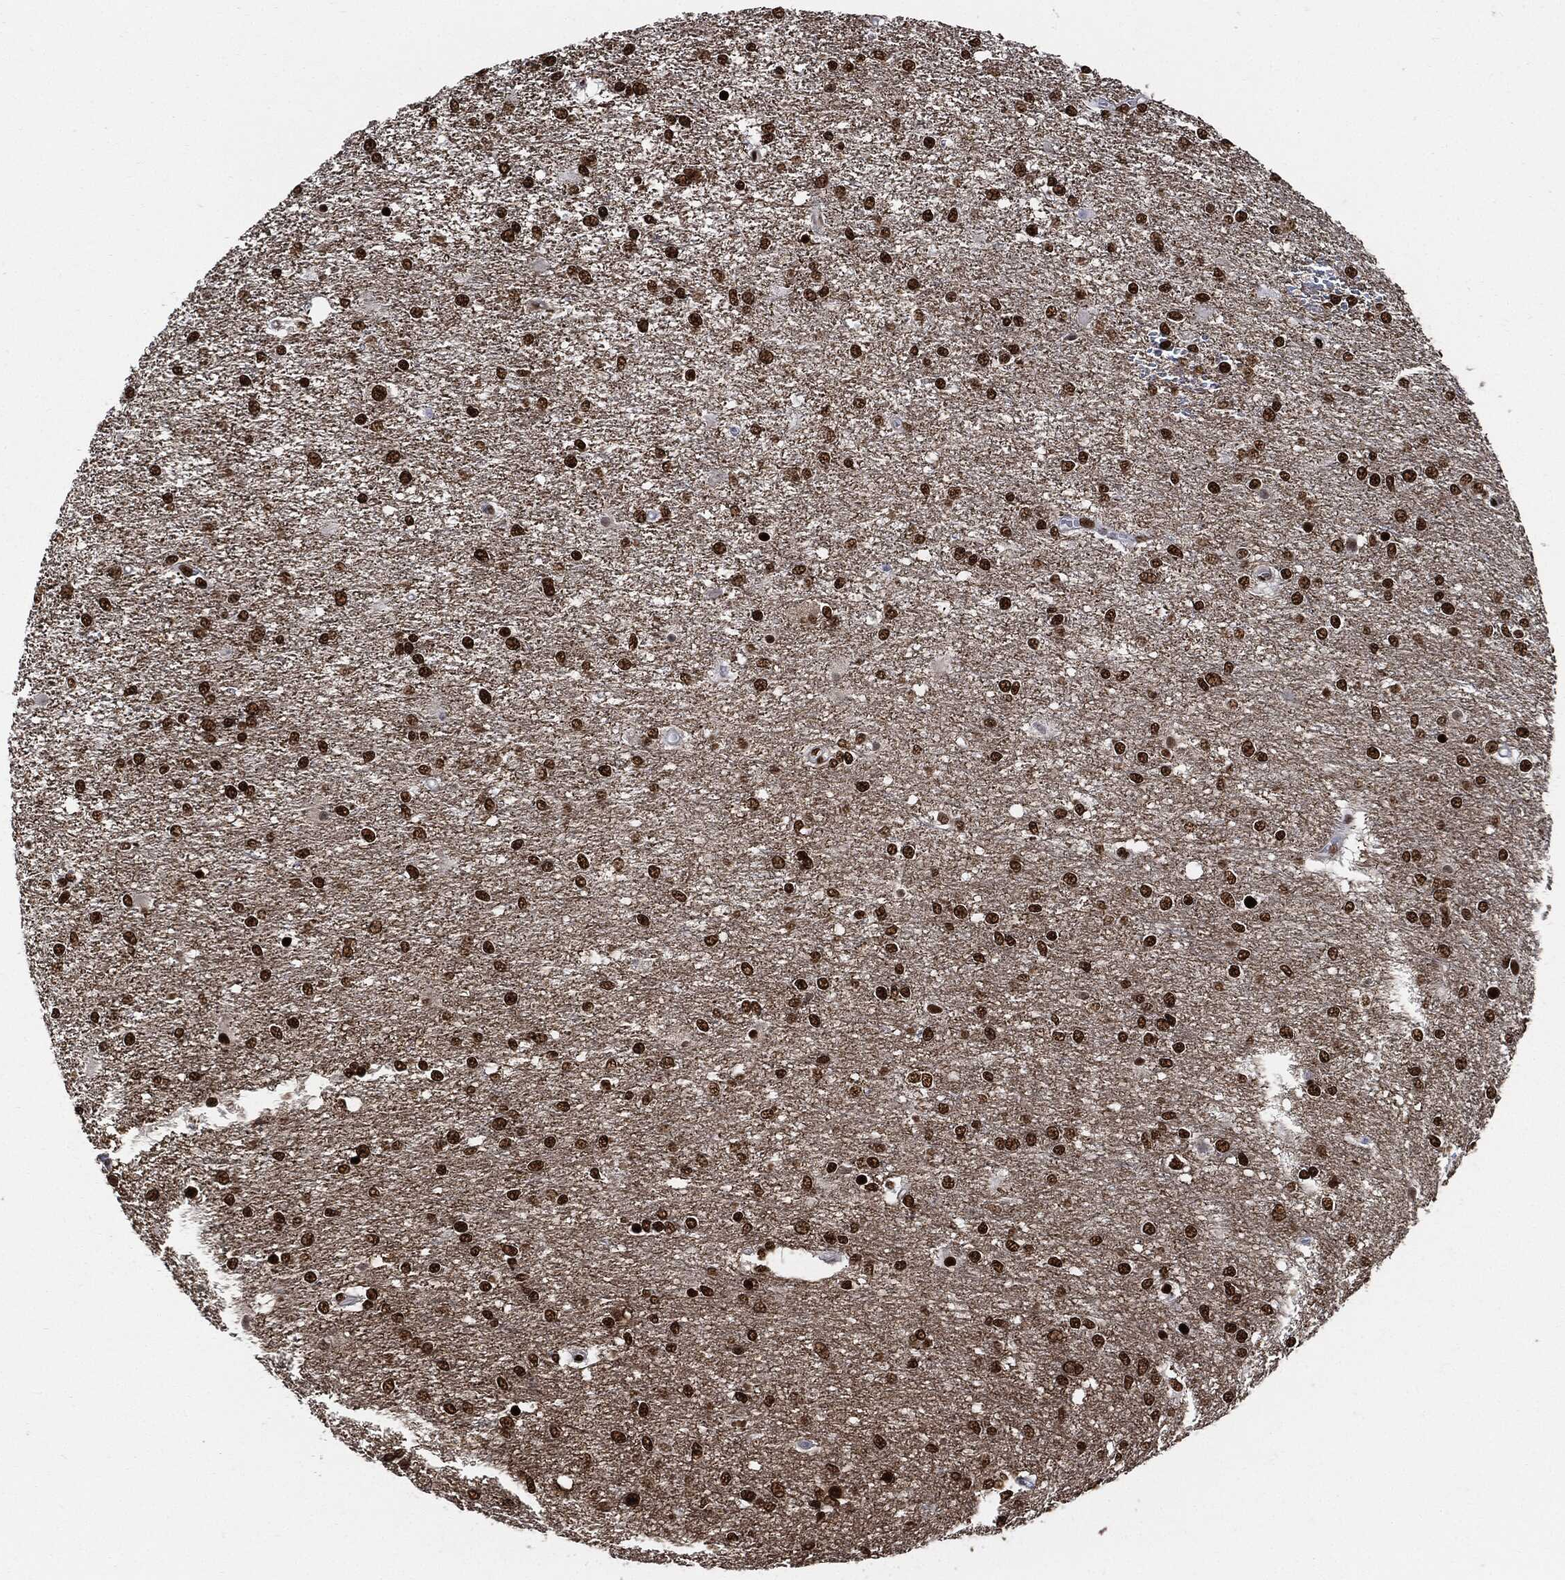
{"staining": {"intensity": "strong", "quantity": ">75%", "location": "nuclear"}, "tissue": "glioma", "cell_type": "Tumor cells", "image_type": "cancer", "snomed": [{"axis": "morphology", "description": "Glioma, malignant, High grade"}, {"axis": "topography", "description": "Brain"}], "caption": "Malignant high-grade glioma stained with DAB (3,3'-diaminobenzidine) immunohistochemistry exhibits high levels of strong nuclear positivity in approximately >75% of tumor cells.", "gene": "RECQL", "patient": {"sex": "female", "age": 61}}